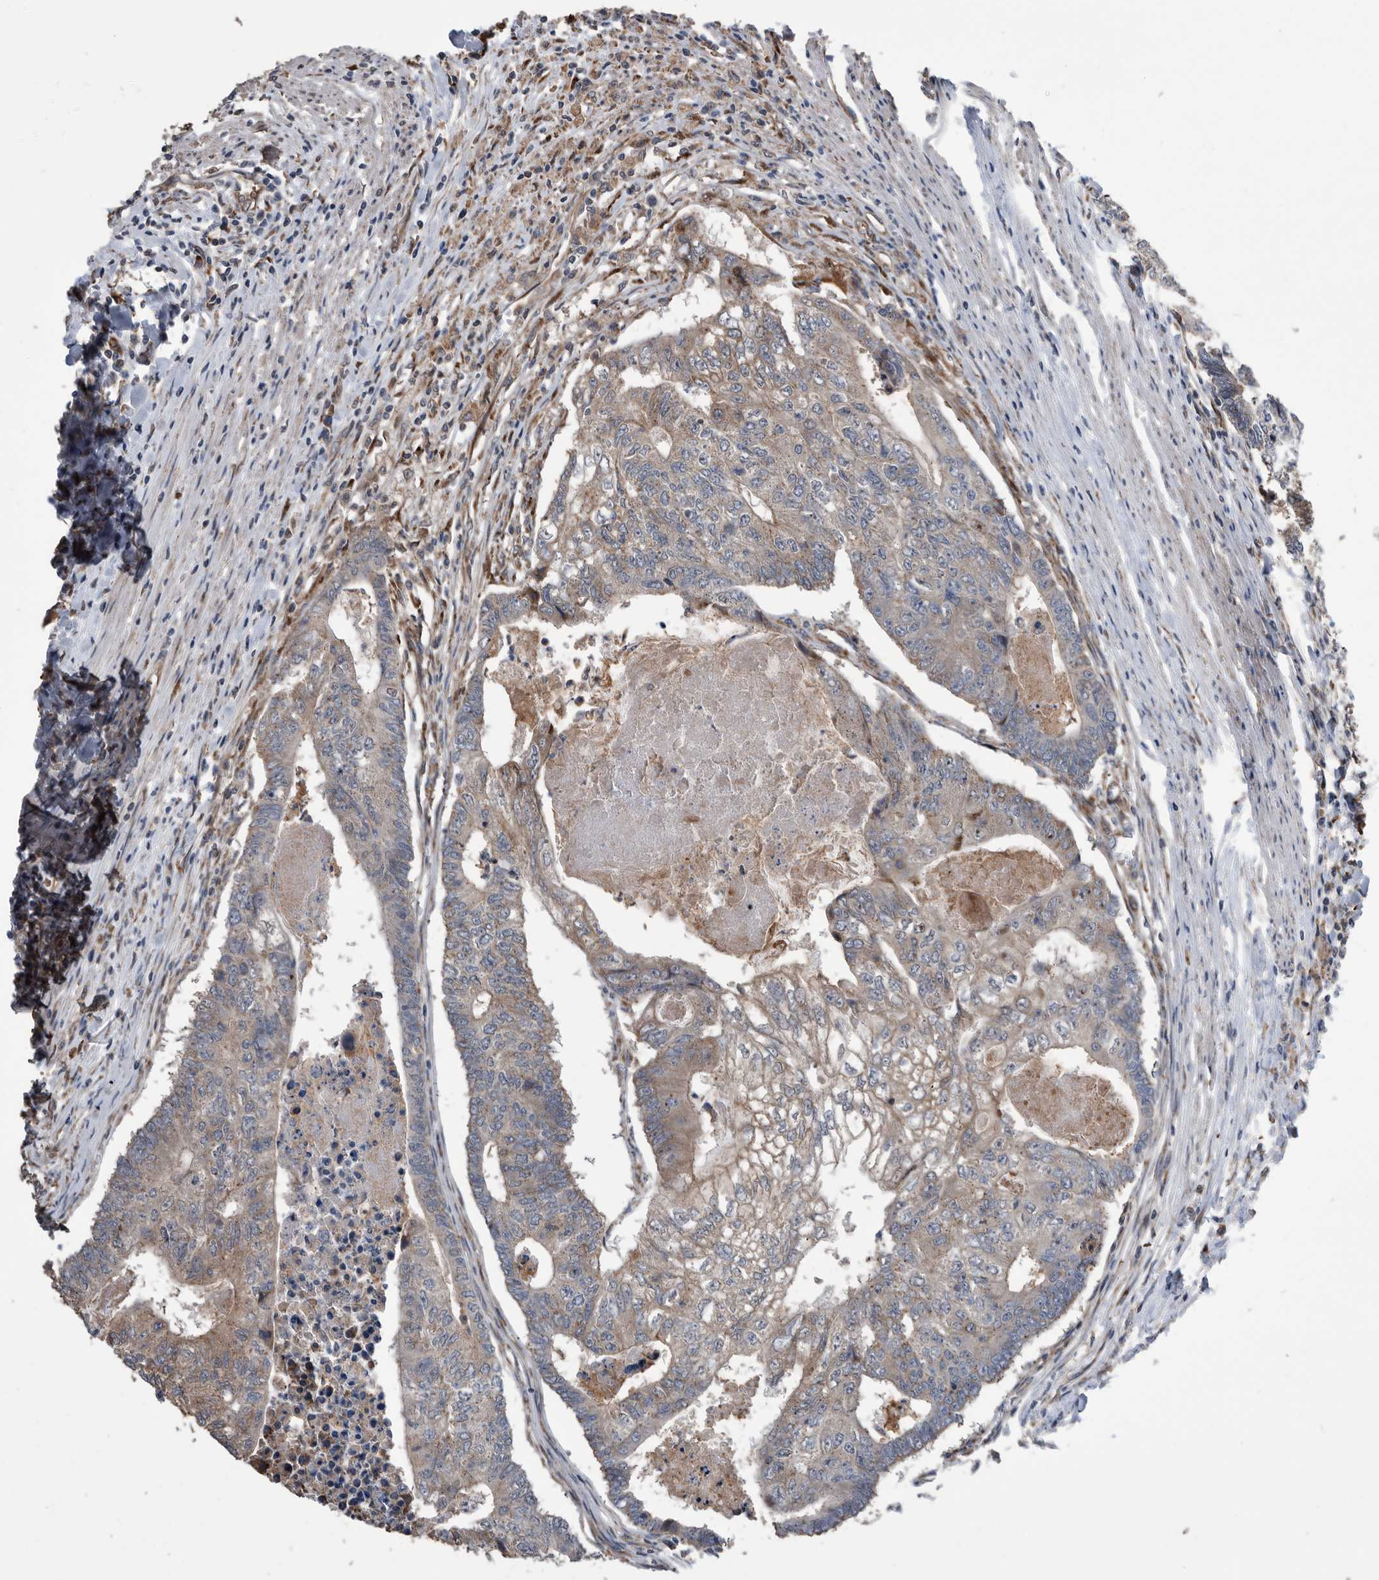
{"staining": {"intensity": "weak", "quantity": "25%-75%", "location": "cytoplasmic/membranous"}, "tissue": "colorectal cancer", "cell_type": "Tumor cells", "image_type": "cancer", "snomed": [{"axis": "morphology", "description": "Adenocarcinoma, NOS"}, {"axis": "topography", "description": "Colon"}], "caption": "This micrograph exhibits immunohistochemistry staining of human colorectal adenocarcinoma, with low weak cytoplasmic/membranous staining in approximately 25%-75% of tumor cells.", "gene": "SERINC2", "patient": {"sex": "female", "age": 67}}